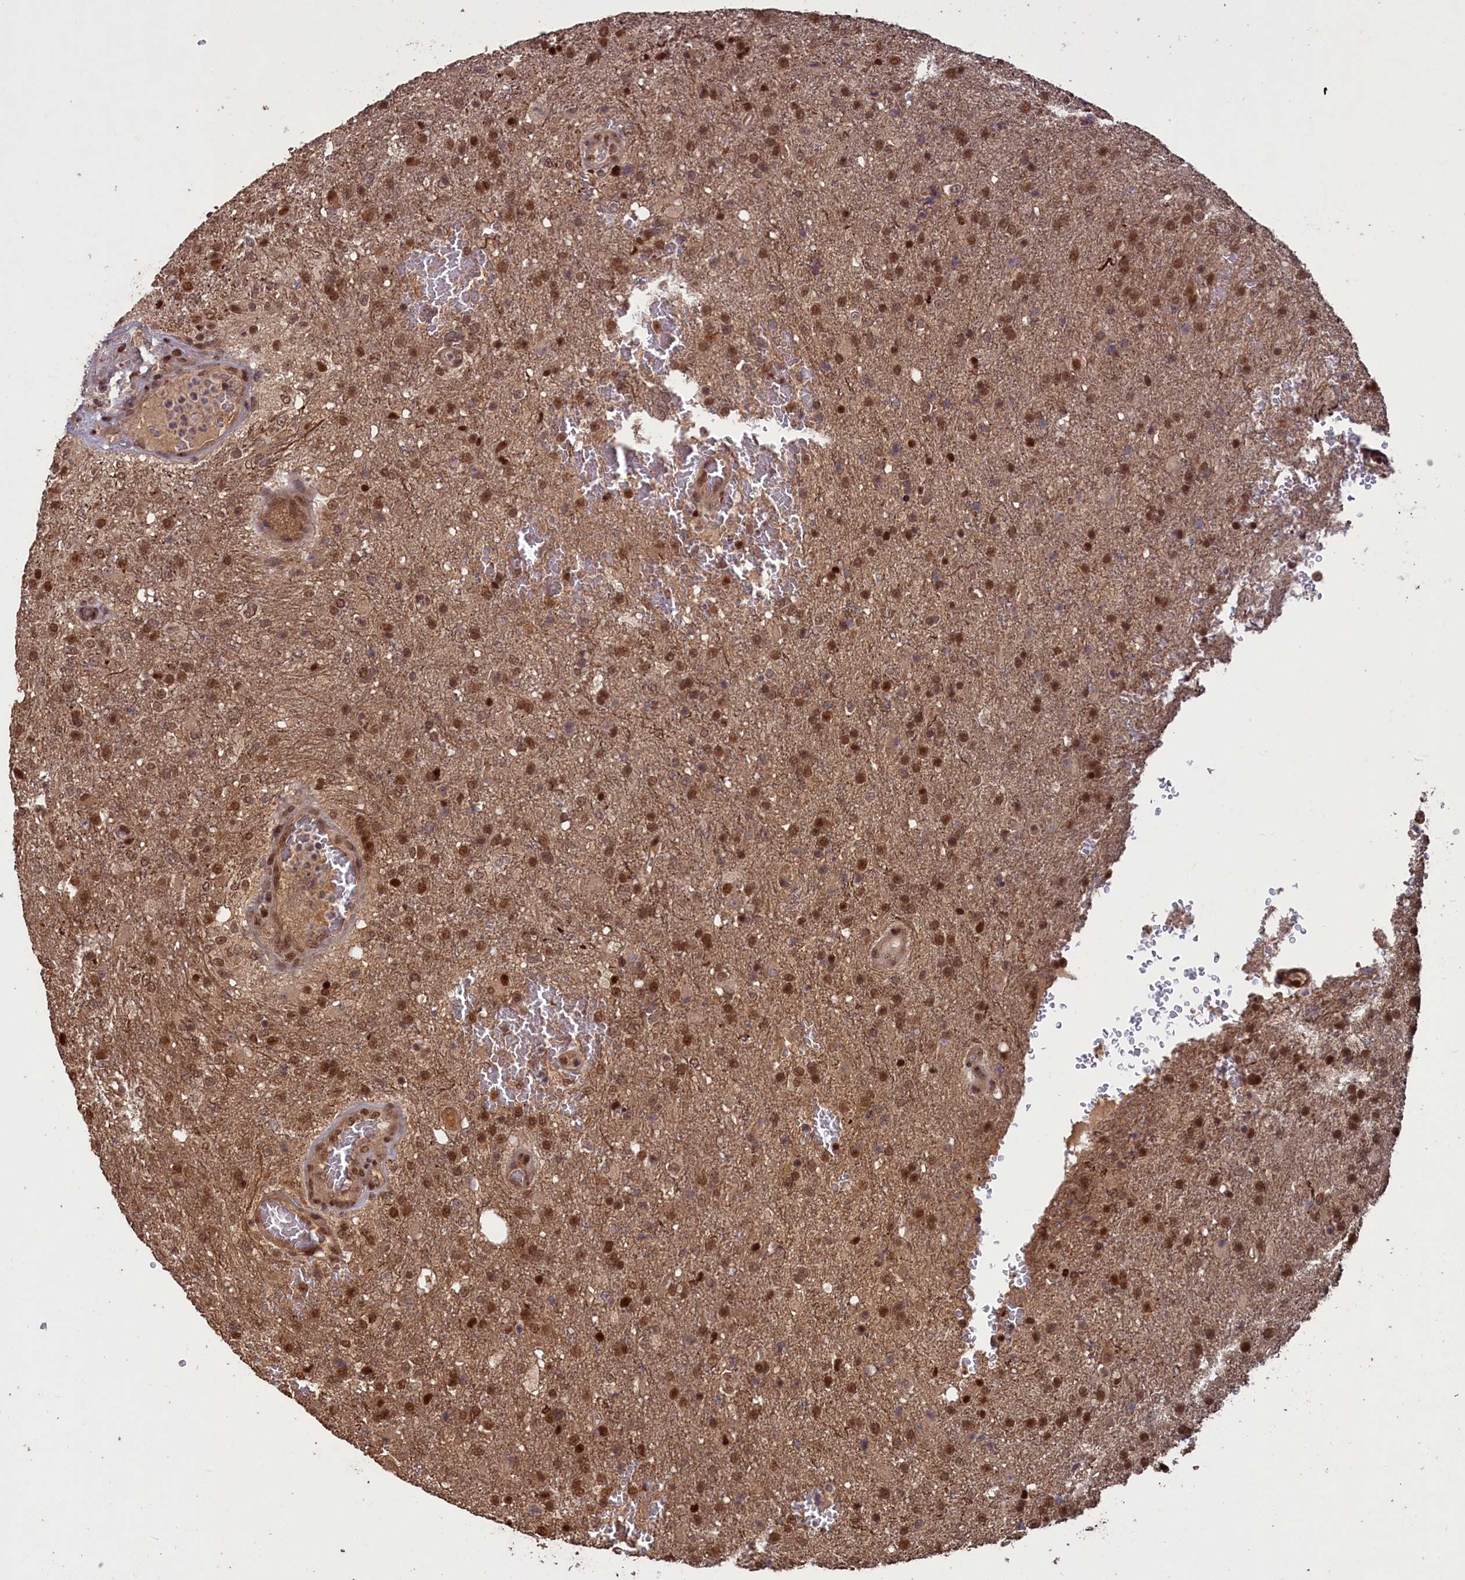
{"staining": {"intensity": "moderate", "quantity": ">75%", "location": "cytoplasmic/membranous,nuclear"}, "tissue": "glioma", "cell_type": "Tumor cells", "image_type": "cancer", "snomed": [{"axis": "morphology", "description": "Glioma, malignant, High grade"}, {"axis": "topography", "description": "Brain"}], "caption": "Immunohistochemistry image of high-grade glioma (malignant) stained for a protein (brown), which shows medium levels of moderate cytoplasmic/membranous and nuclear expression in about >75% of tumor cells.", "gene": "NAE1", "patient": {"sex": "female", "age": 74}}